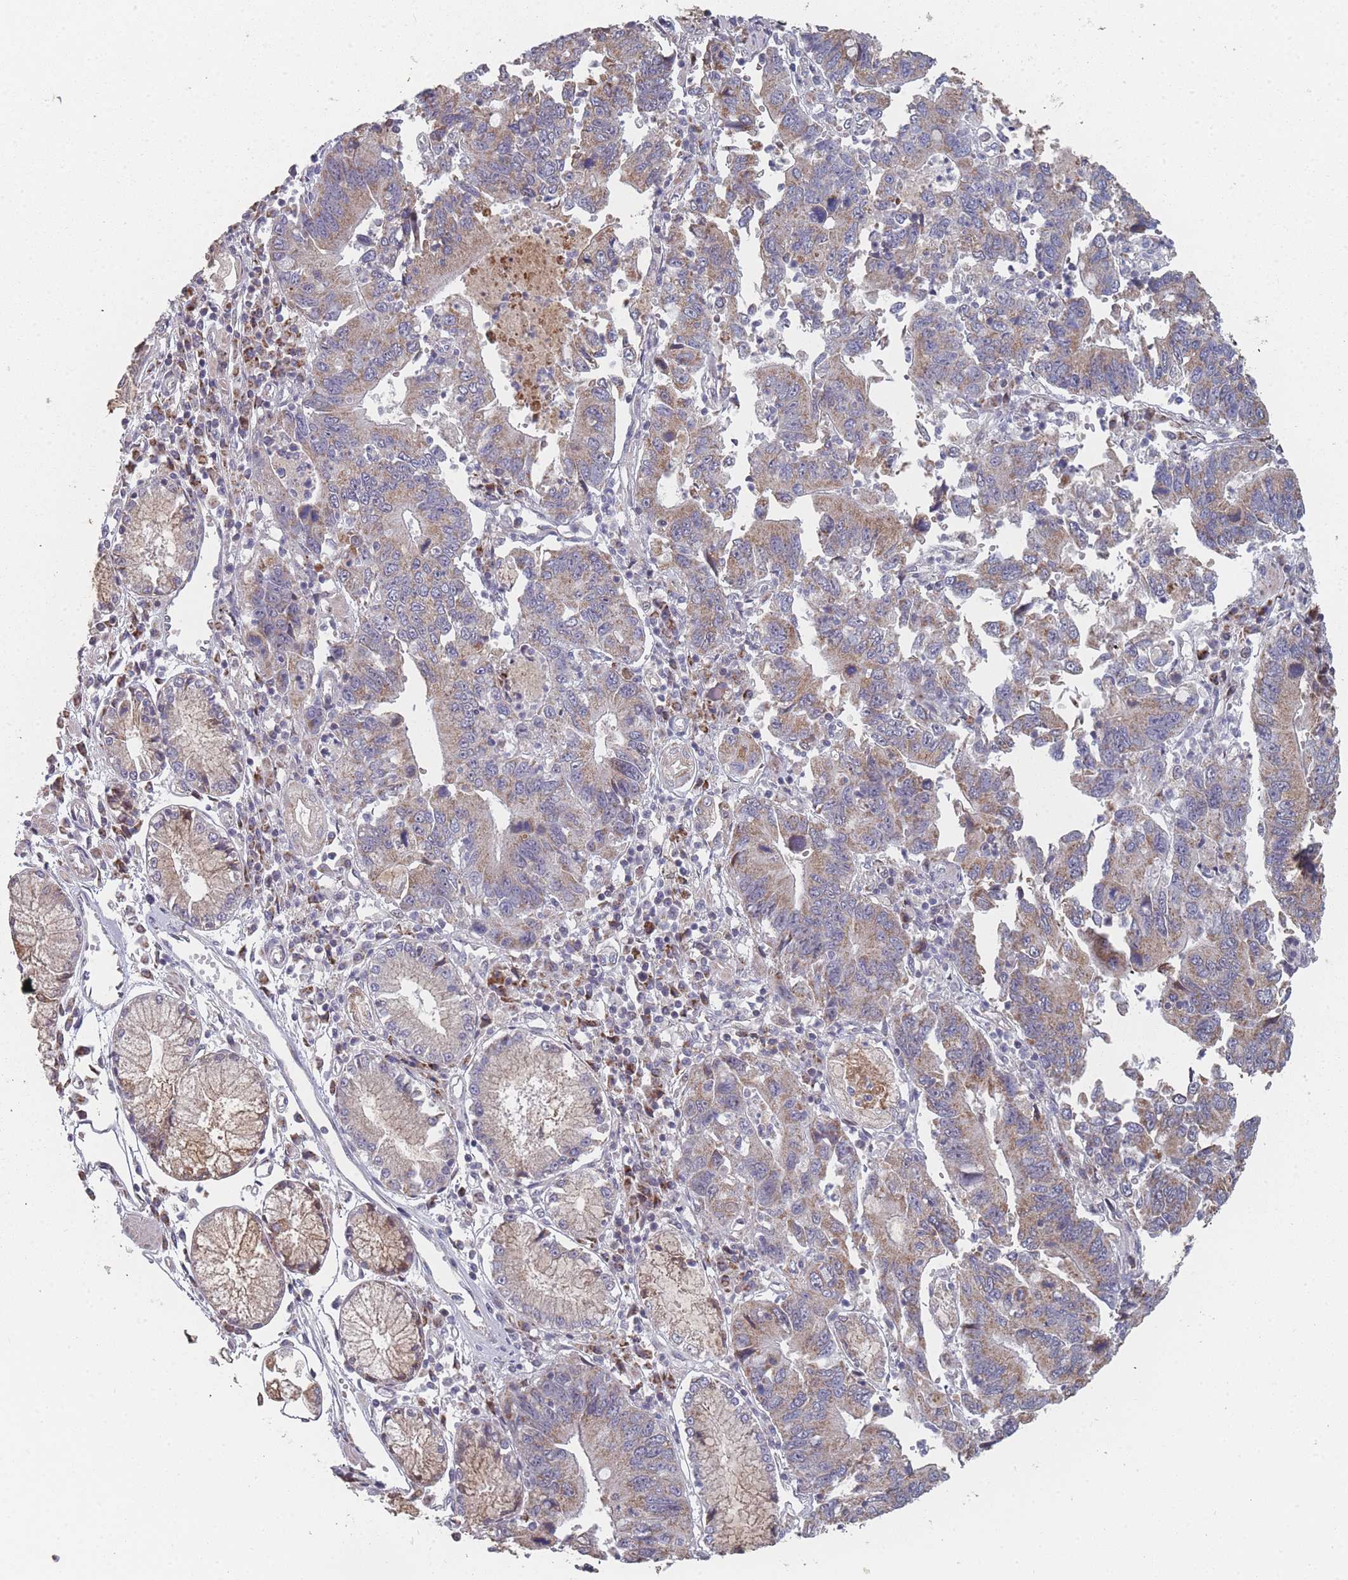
{"staining": {"intensity": "moderate", "quantity": "25%-75%", "location": "cytoplasmic/membranous"}, "tissue": "stomach cancer", "cell_type": "Tumor cells", "image_type": "cancer", "snomed": [{"axis": "morphology", "description": "Adenocarcinoma, NOS"}, {"axis": "topography", "description": "Stomach"}], "caption": "Adenocarcinoma (stomach) stained with a brown dye demonstrates moderate cytoplasmic/membranous positive staining in approximately 25%-75% of tumor cells.", "gene": "PSMB3", "patient": {"sex": "male", "age": 59}}